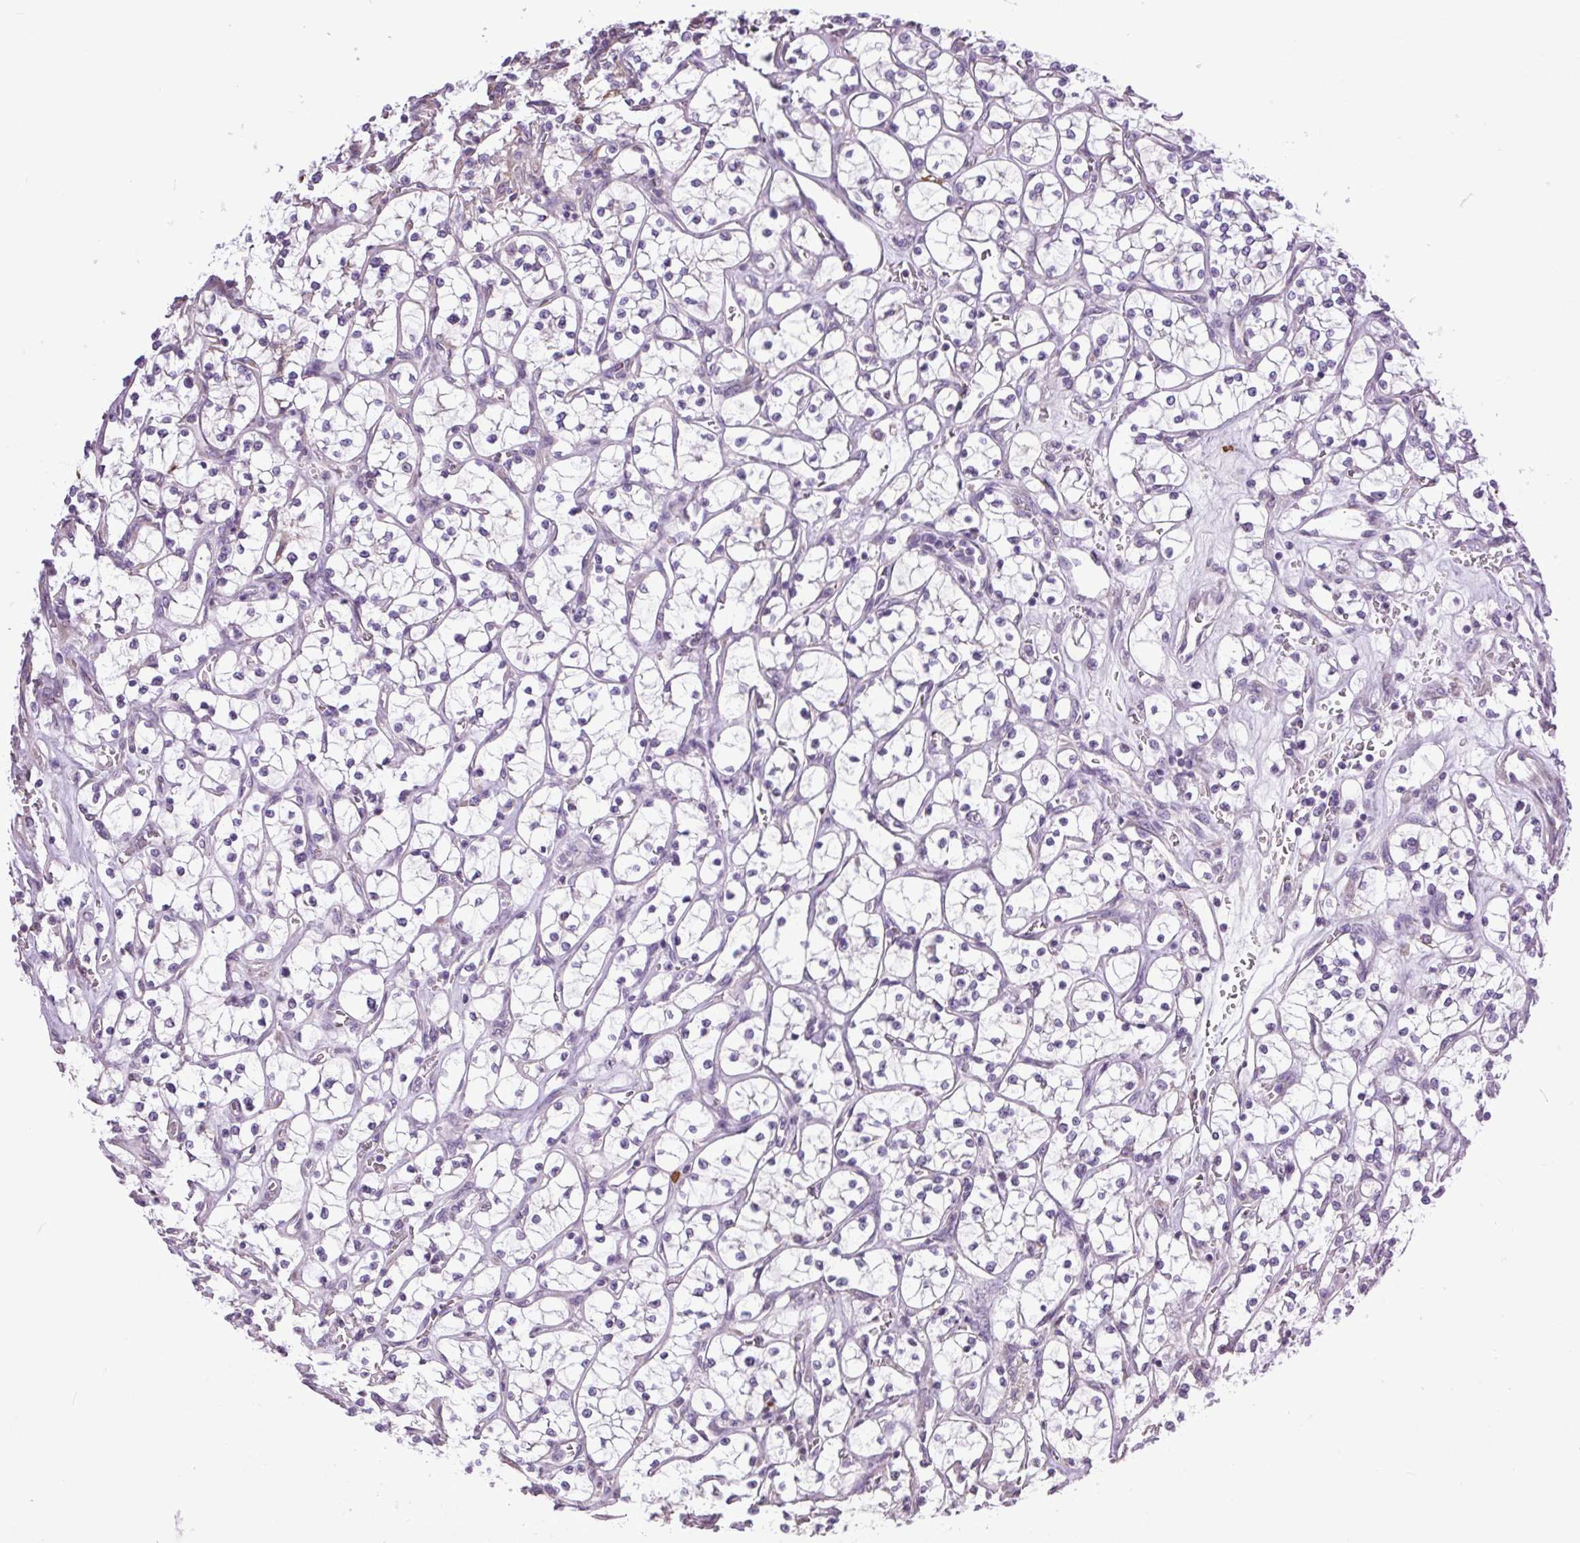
{"staining": {"intensity": "negative", "quantity": "none", "location": "none"}, "tissue": "renal cancer", "cell_type": "Tumor cells", "image_type": "cancer", "snomed": [{"axis": "morphology", "description": "Adenocarcinoma, NOS"}, {"axis": "topography", "description": "Kidney"}], "caption": "Immunohistochemistry (IHC) histopathology image of renal adenocarcinoma stained for a protein (brown), which reveals no positivity in tumor cells.", "gene": "SNX31", "patient": {"sex": "female", "age": 64}}